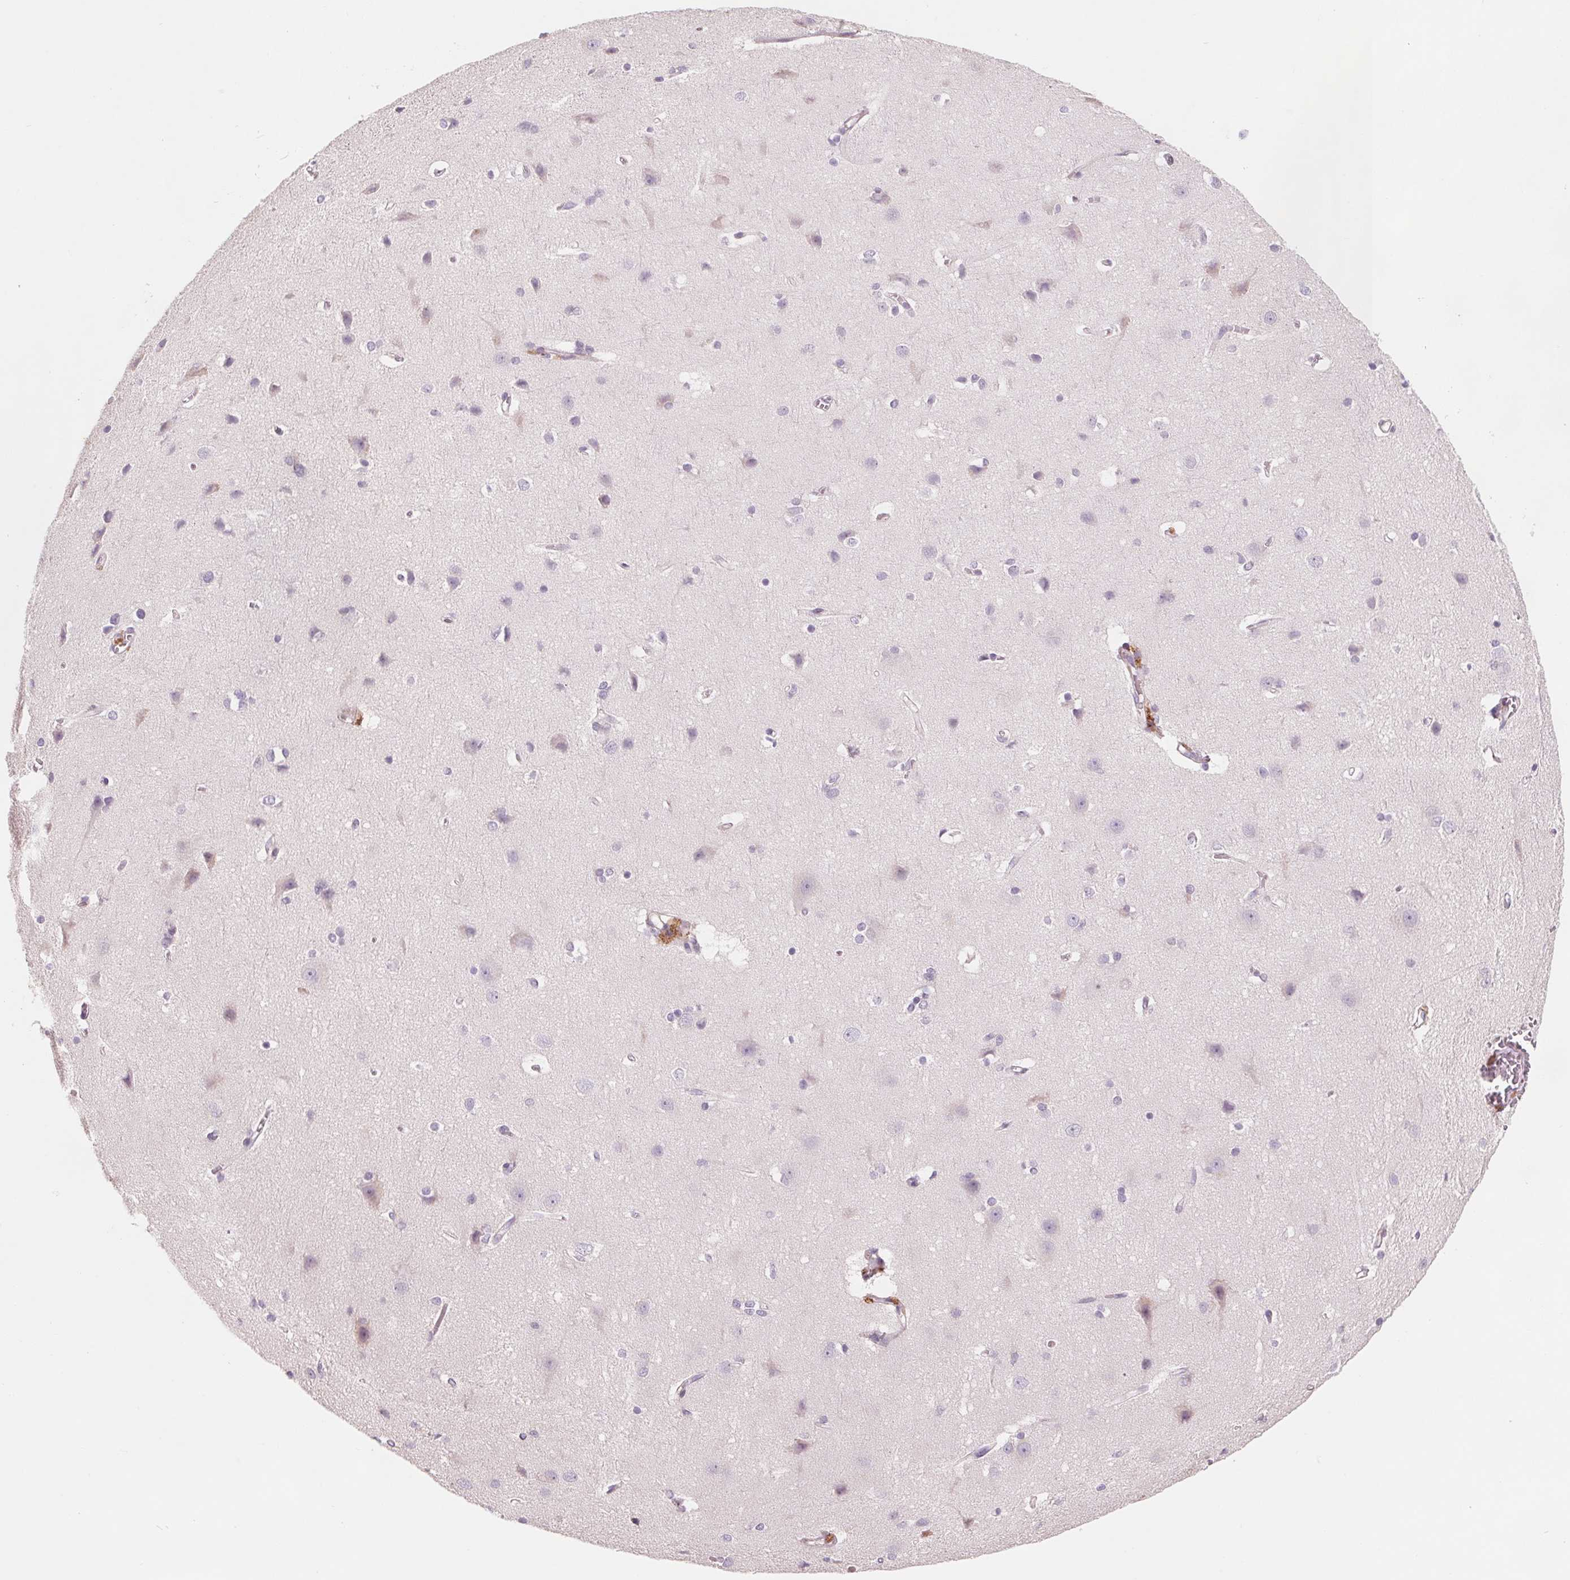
{"staining": {"intensity": "negative", "quantity": "none", "location": "none"}, "tissue": "cerebral cortex", "cell_type": "Endothelial cells", "image_type": "normal", "snomed": [{"axis": "morphology", "description": "Normal tissue, NOS"}, {"axis": "topography", "description": "Cerebral cortex"}], "caption": "Immunohistochemistry (IHC) histopathology image of benign human cerebral cortex stained for a protein (brown), which exhibits no expression in endothelial cells.", "gene": "SAMD5", "patient": {"sex": "male", "age": 37}}